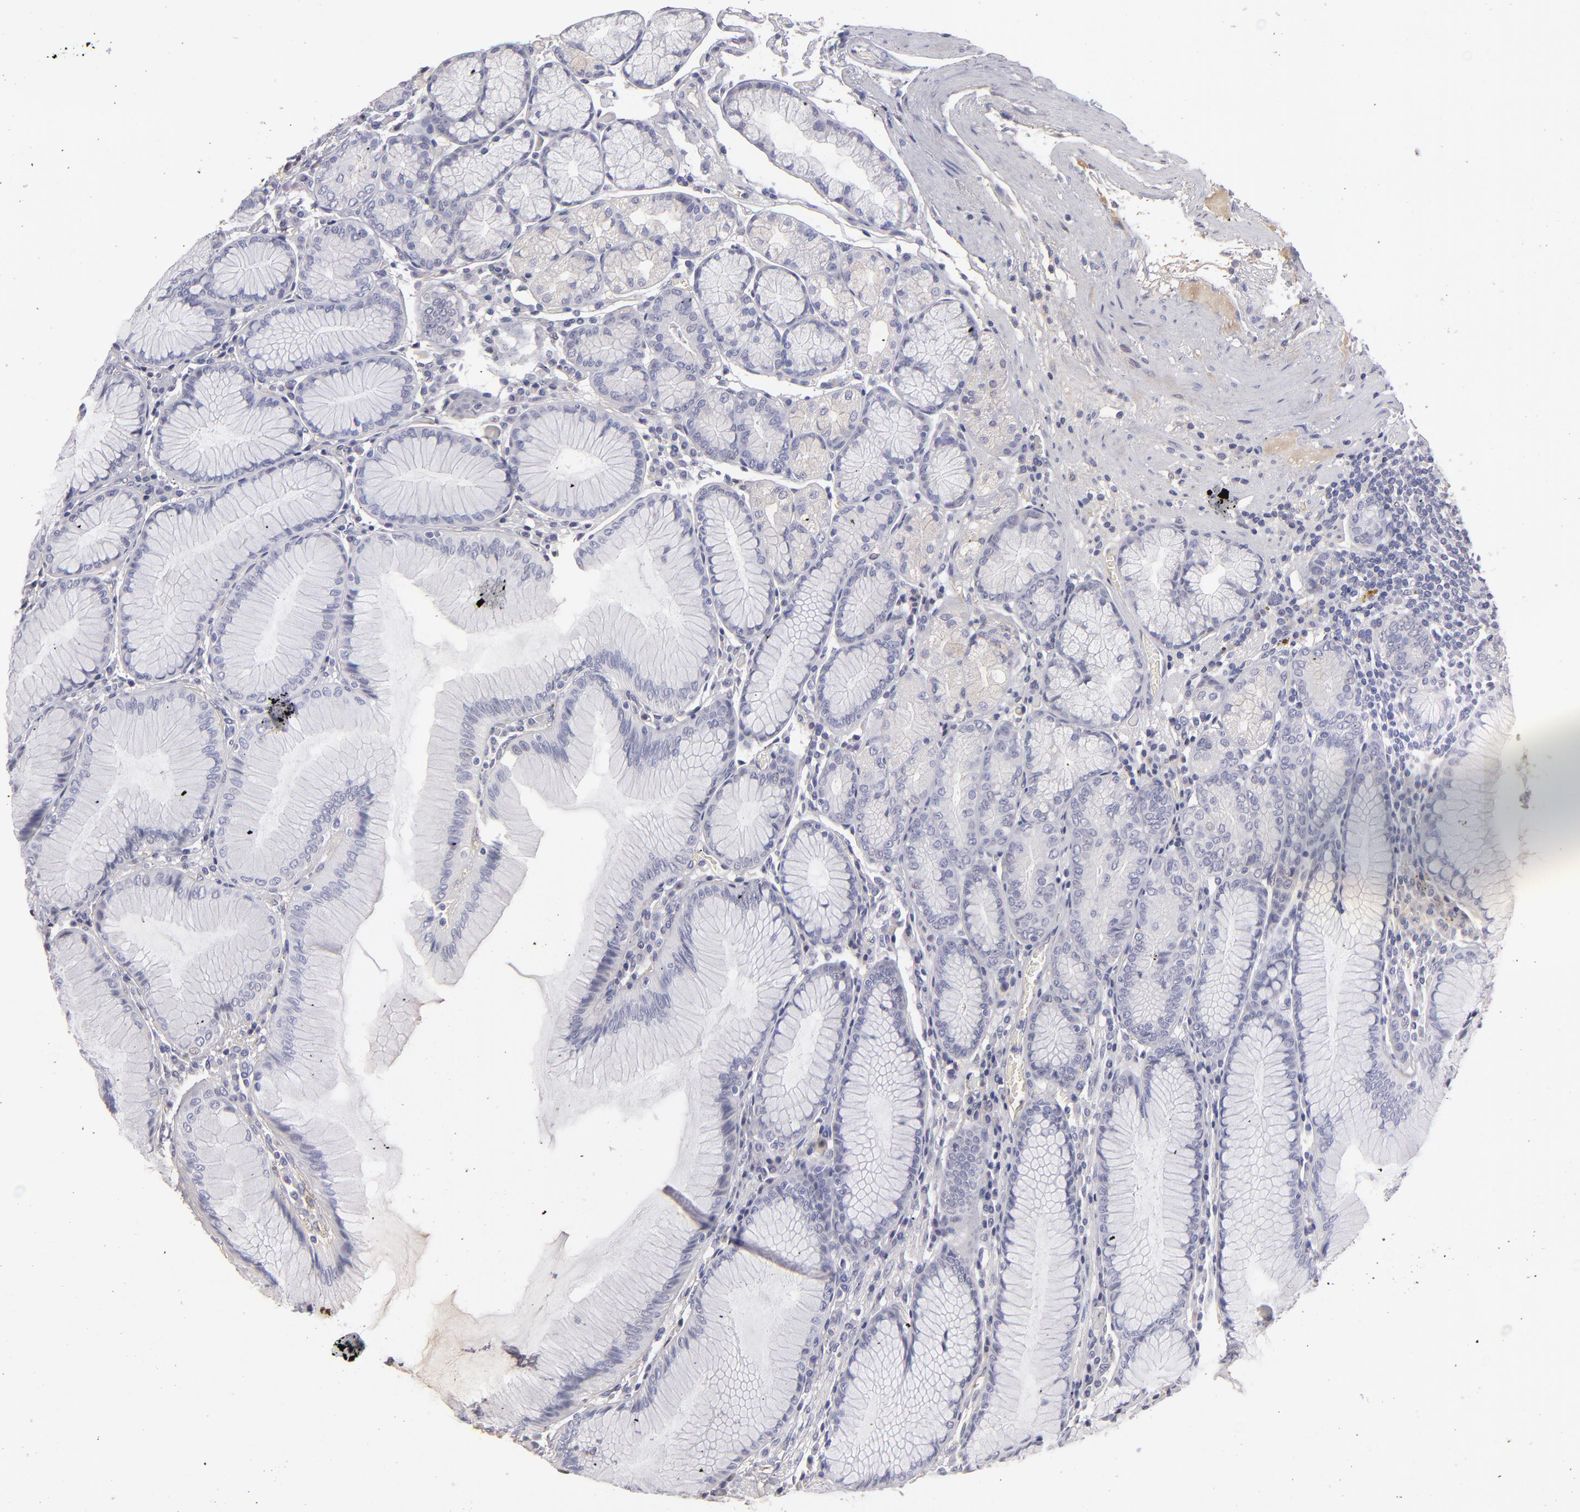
{"staining": {"intensity": "negative", "quantity": "none", "location": "none"}, "tissue": "stomach", "cell_type": "Glandular cells", "image_type": "normal", "snomed": [{"axis": "morphology", "description": "Normal tissue, NOS"}, {"axis": "topography", "description": "Stomach, lower"}], "caption": "IHC histopathology image of normal human stomach stained for a protein (brown), which reveals no positivity in glandular cells.", "gene": "ABCC4", "patient": {"sex": "female", "age": 93}}